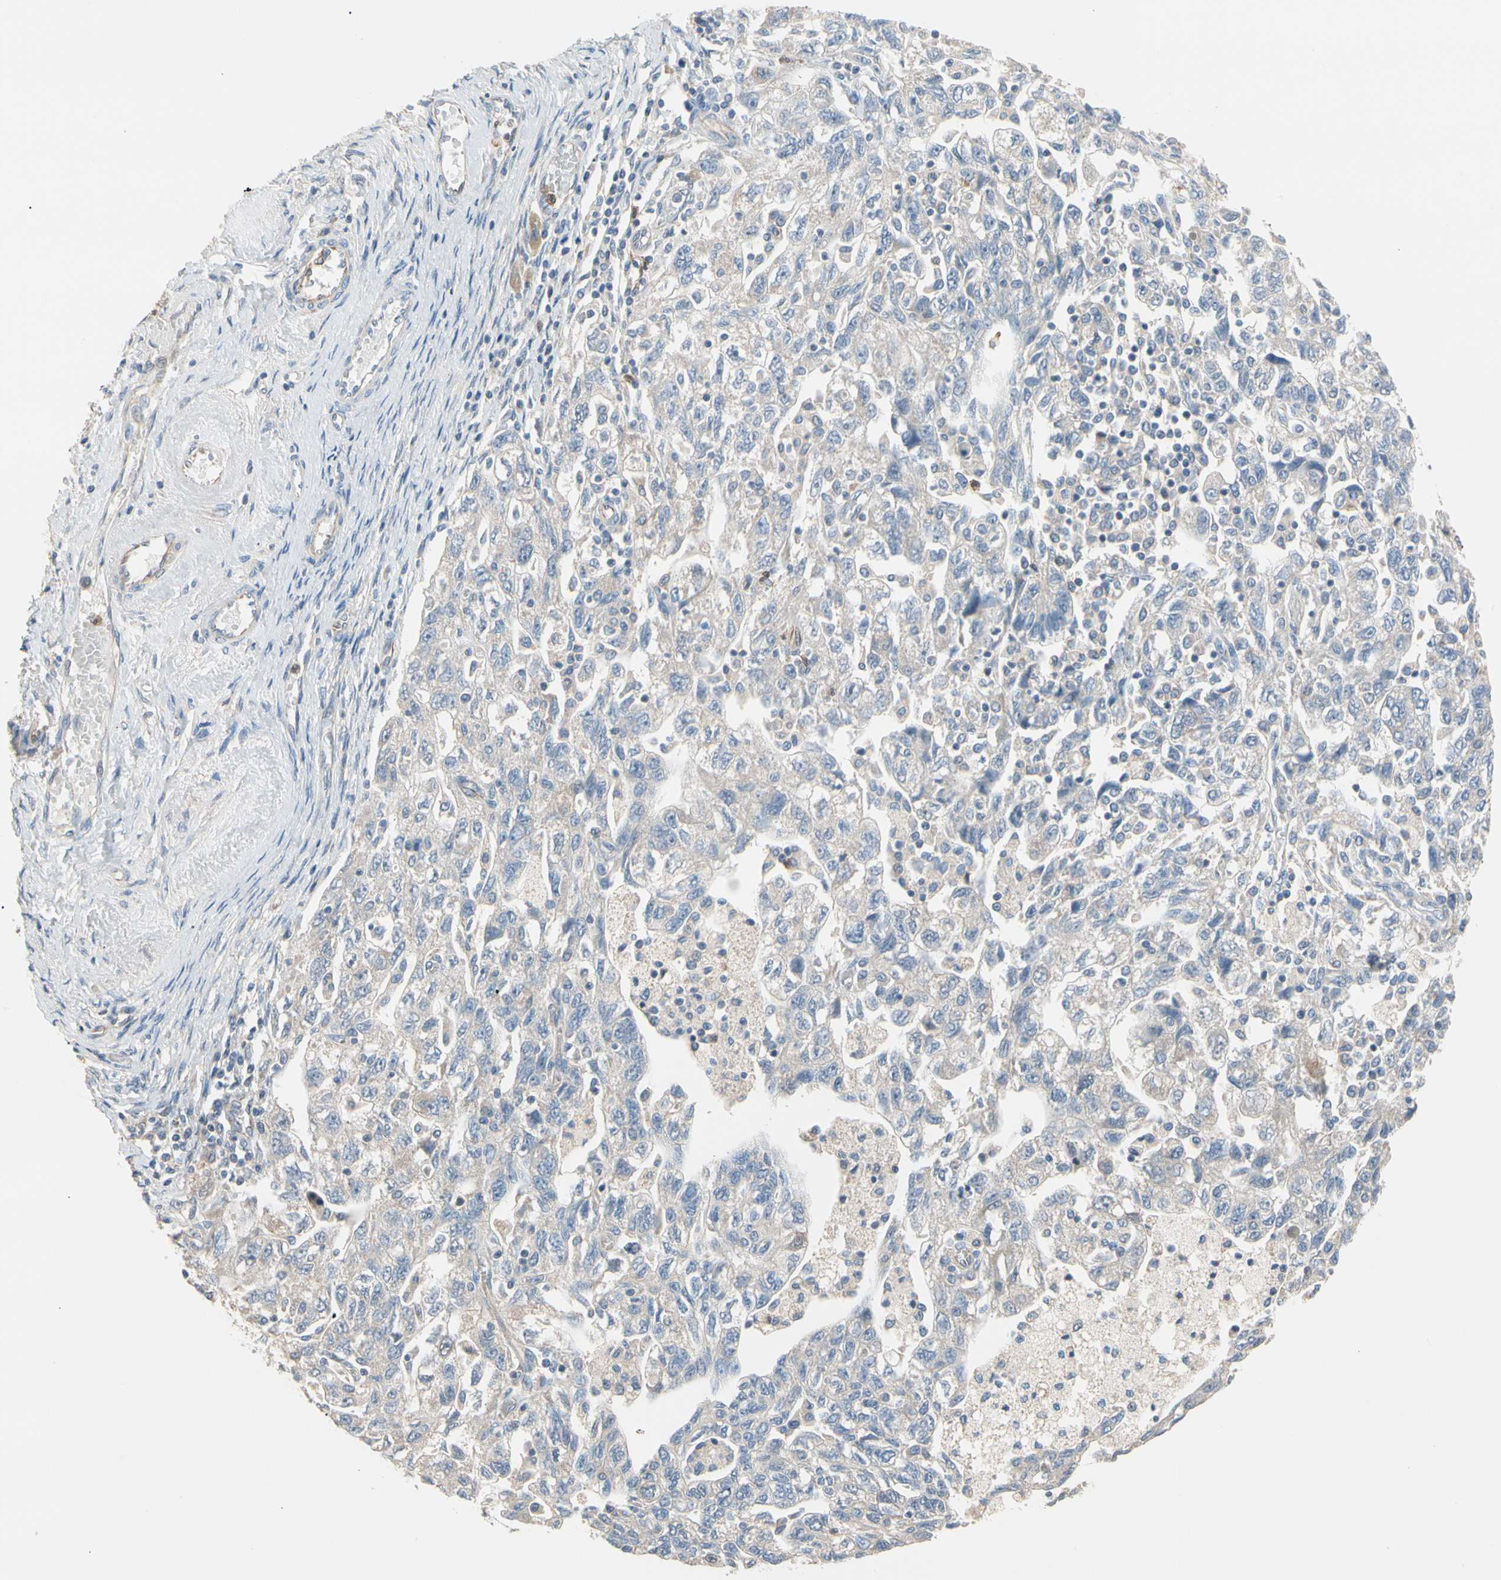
{"staining": {"intensity": "weak", "quantity": "<25%", "location": "cytoplasmic/membranous"}, "tissue": "ovarian cancer", "cell_type": "Tumor cells", "image_type": "cancer", "snomed": [{"axis": "morphology", "description": "Carcinoma, NOS"}, {"axis": "morphology", "description": "Cystadenocarcinoma, serous, NOS"}, {"axis": "topography", "description": "Ovary"}], "caption": "There is no significant staining in tumor cells of ovarian carcinoma.", "gene": "BBOX1", "patient": {"sex": "female", "age": 69}}